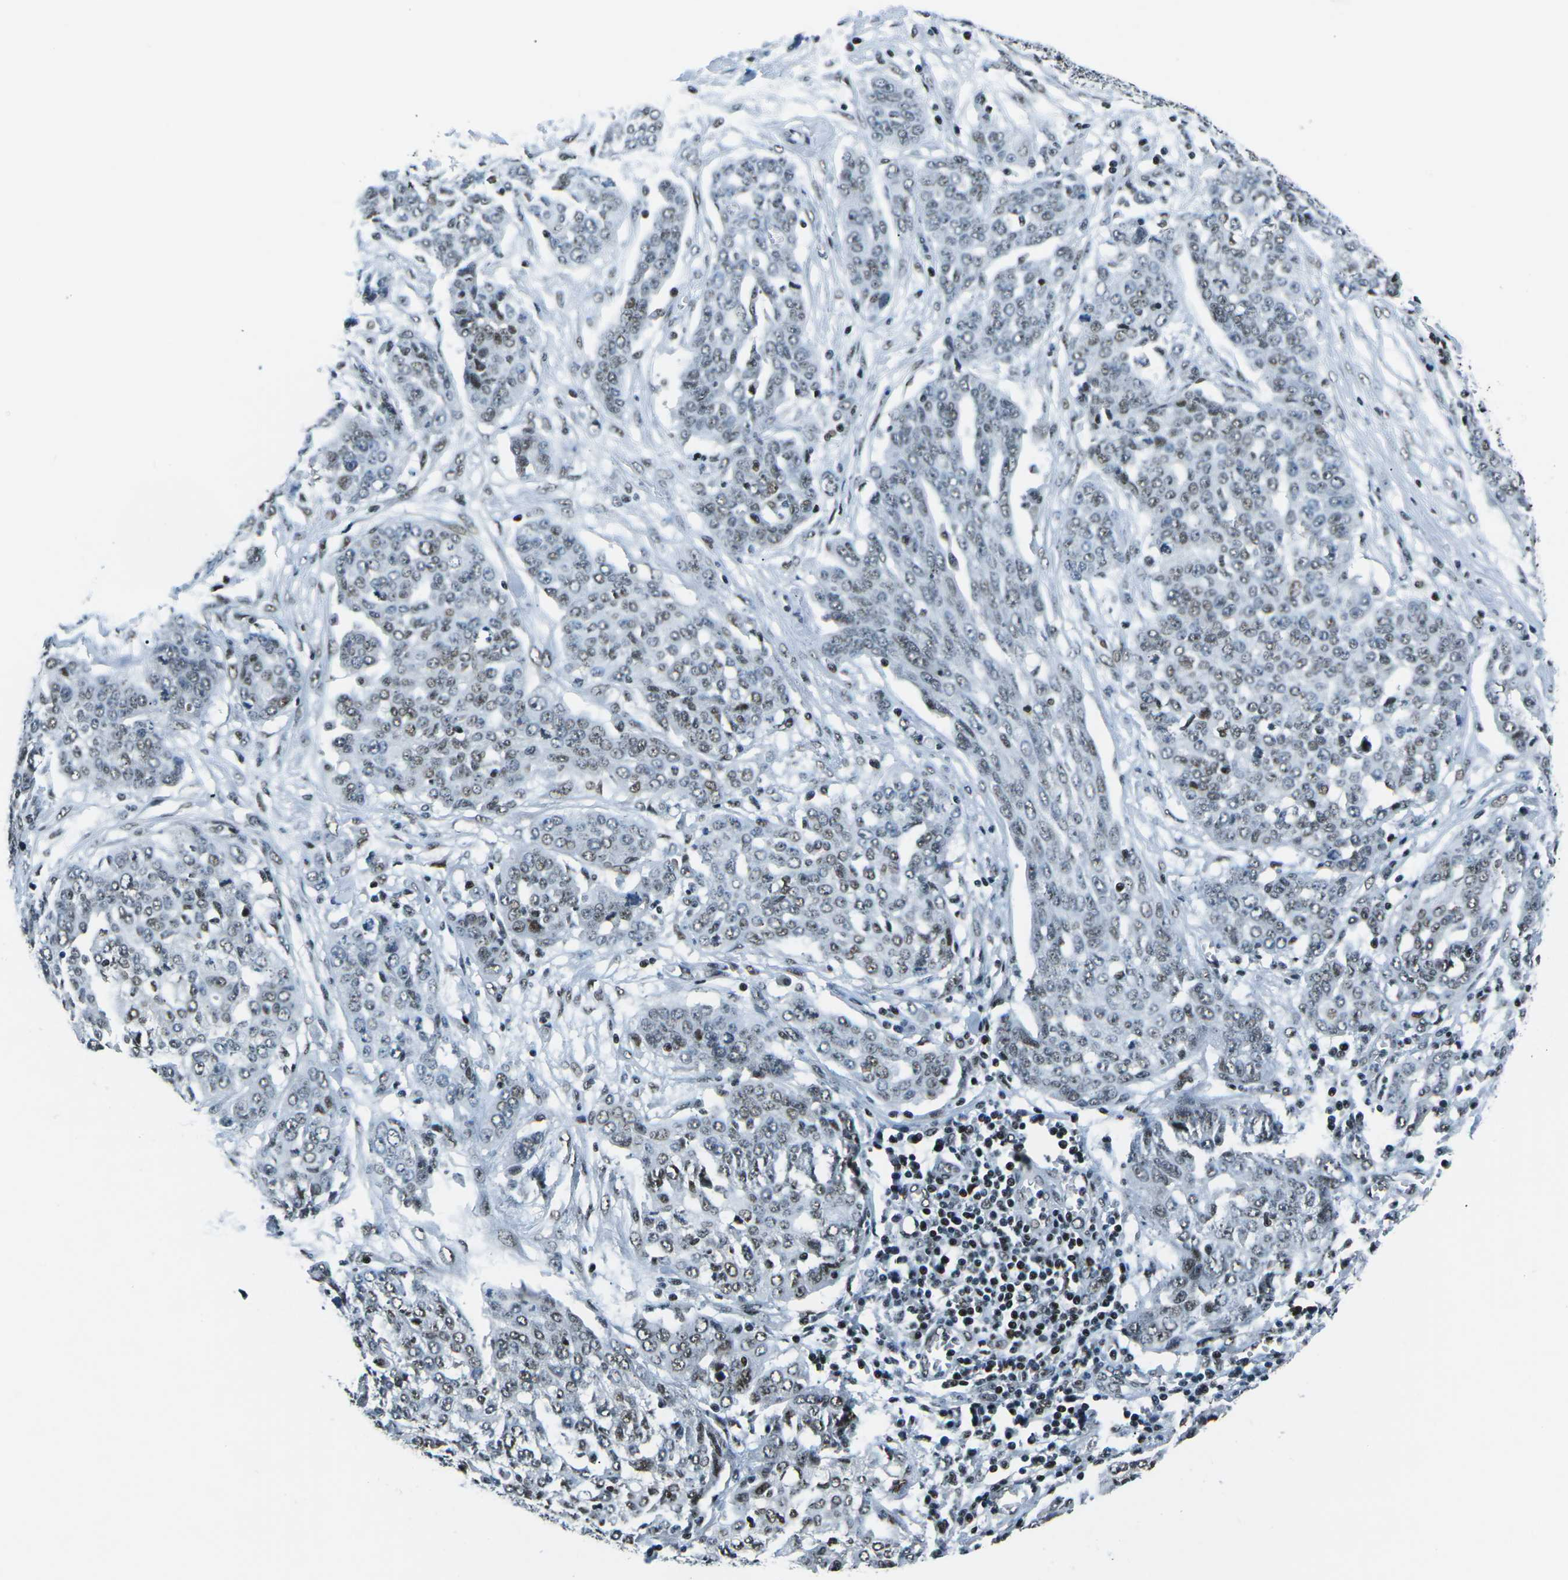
{"staining": {"intensity": "weak", "quantity": "25%-75%", "location": "nuclear"}, "tissue": "ovarian cancer", "cell_type": "Tumor cells", "image_type": "cancer", "snomed": [{"axis": "morphology", "description": "Cystadenocarcinoma, serous, NOS"}, {"axis": "topography", "description": "Soft tissue"}, {"axis": "topography", "description": "Ovary"}], "caption": "Tumor cells show low levels of weak nuclear staining in approximately 25%-75% of cells in human ovarian cancer.", "gene": "RBL2", "patient": {"sex": "female", "age": 57}}